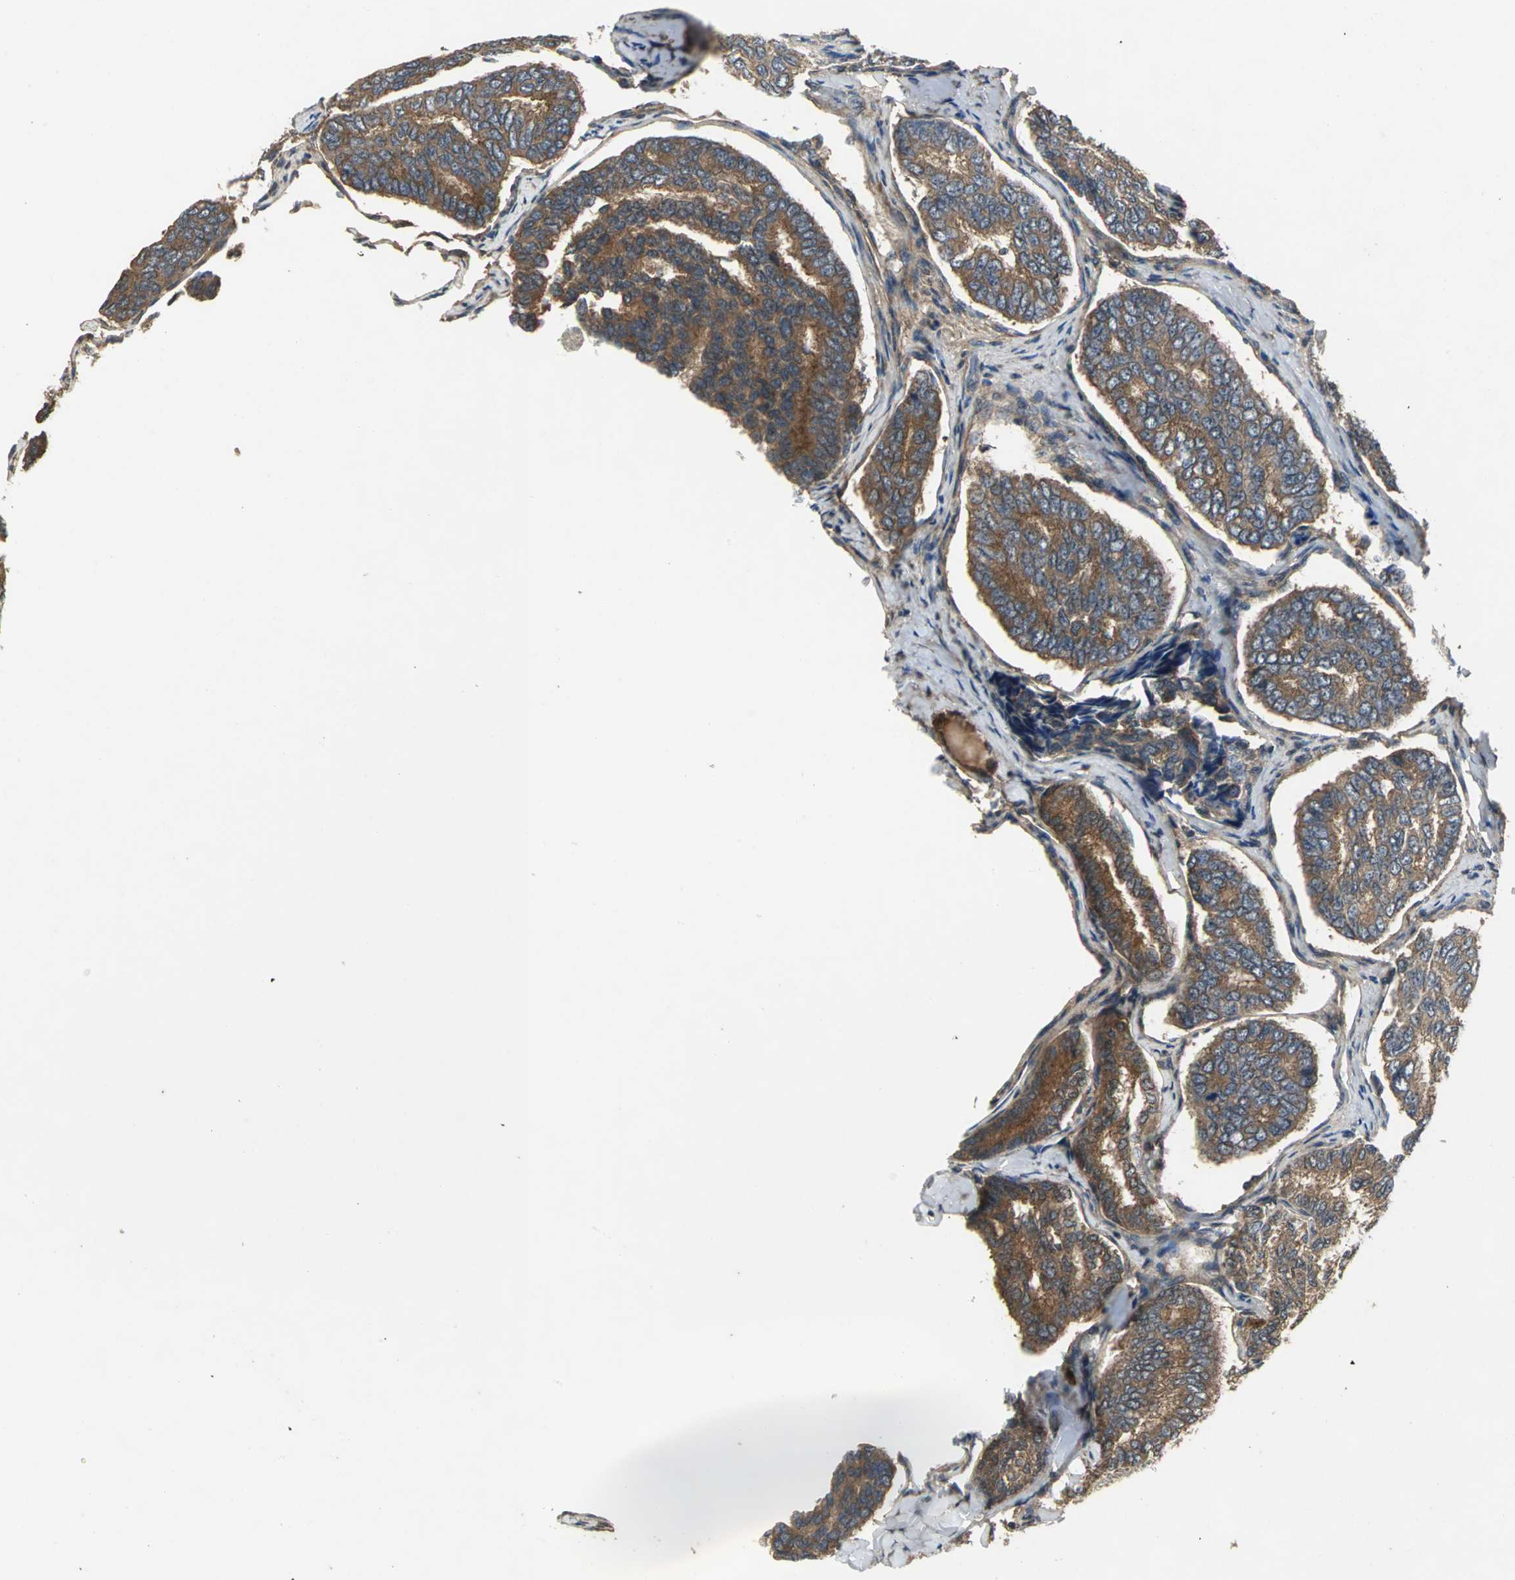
{"staining": {"intensity": "moderate", "quantity": ">75%", "location": "cytoplasmic/membranous"}, "tissue": "thyroid cancer", "cell_type": "Tumor cells", "image_type": "cancer", "snomed": [{"axis": "morphology", "description": "Papillary adenocarcinoma, NOS"}, {"axis": "topography", "description": "Thyroid gland"}], "caption": "Protein expression analysis of human thyroid cancer (papillary adenocarcinoma) reveals moderate cytoplasmic/membranous staining in about >75% of tumor cells.", "gene": "IRF3", "patient": {"sex": "female", "age": 35}}